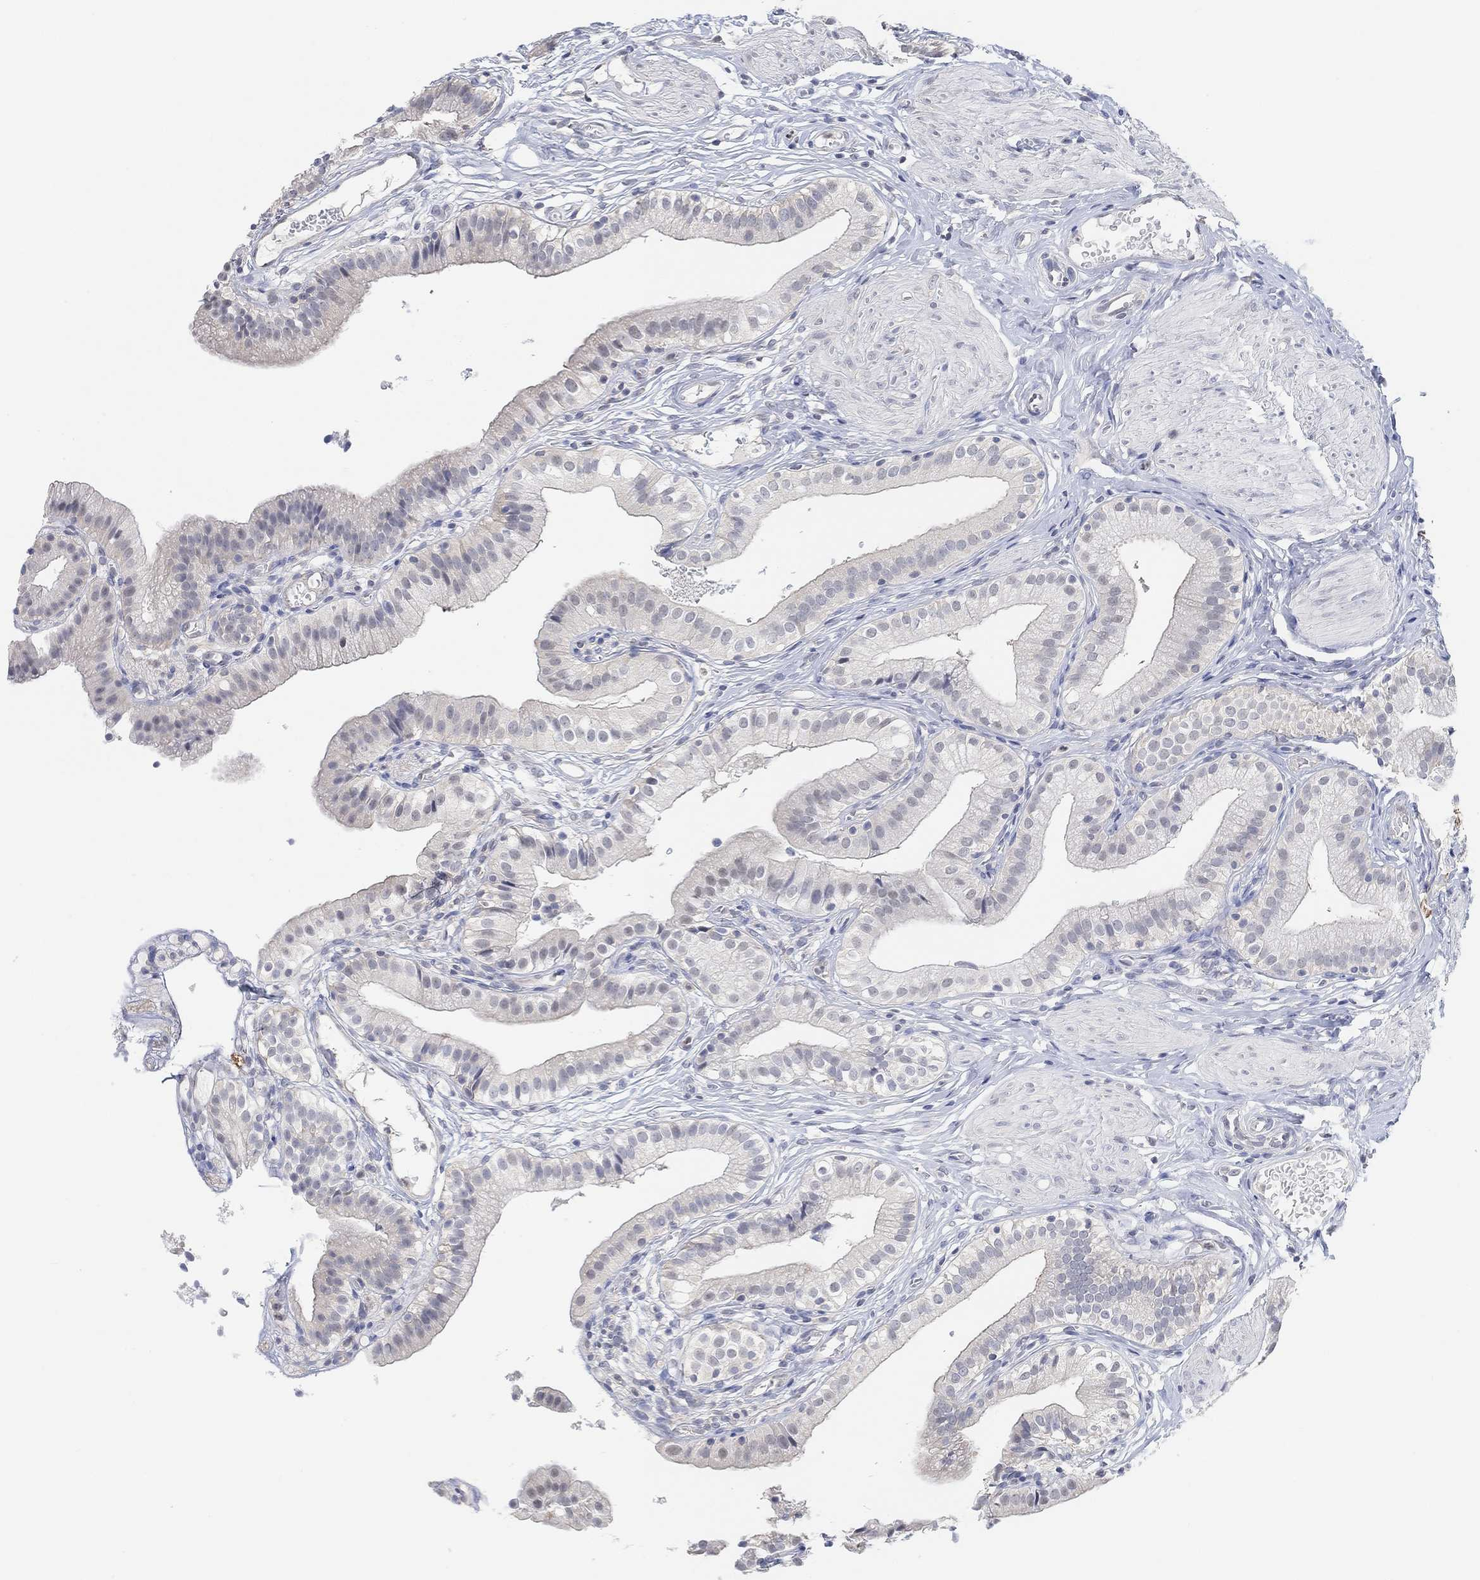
{"staining": {"intensity": "moderate", "quantity": "<25%", "location": "cytoplasmic/membranous"}, "tissue": "gallbladder", "cell_type": "Glandular cells", "image_type": "normal", "snomed": [{"axis": "morphology", "description": "Normal tissue, NOS"}, {"axis": "topography", "description": "Gallbladder"}], "caption": "Immunohistochemistry micrograph of normal human gallbladder stained for a protein (brown), which exhibits low levels of moderate cytoplasmic/membranous expression in about <25% of glandular cells.", "gene": "MUC1", "patient": {"sex": "female", "age": 47}}